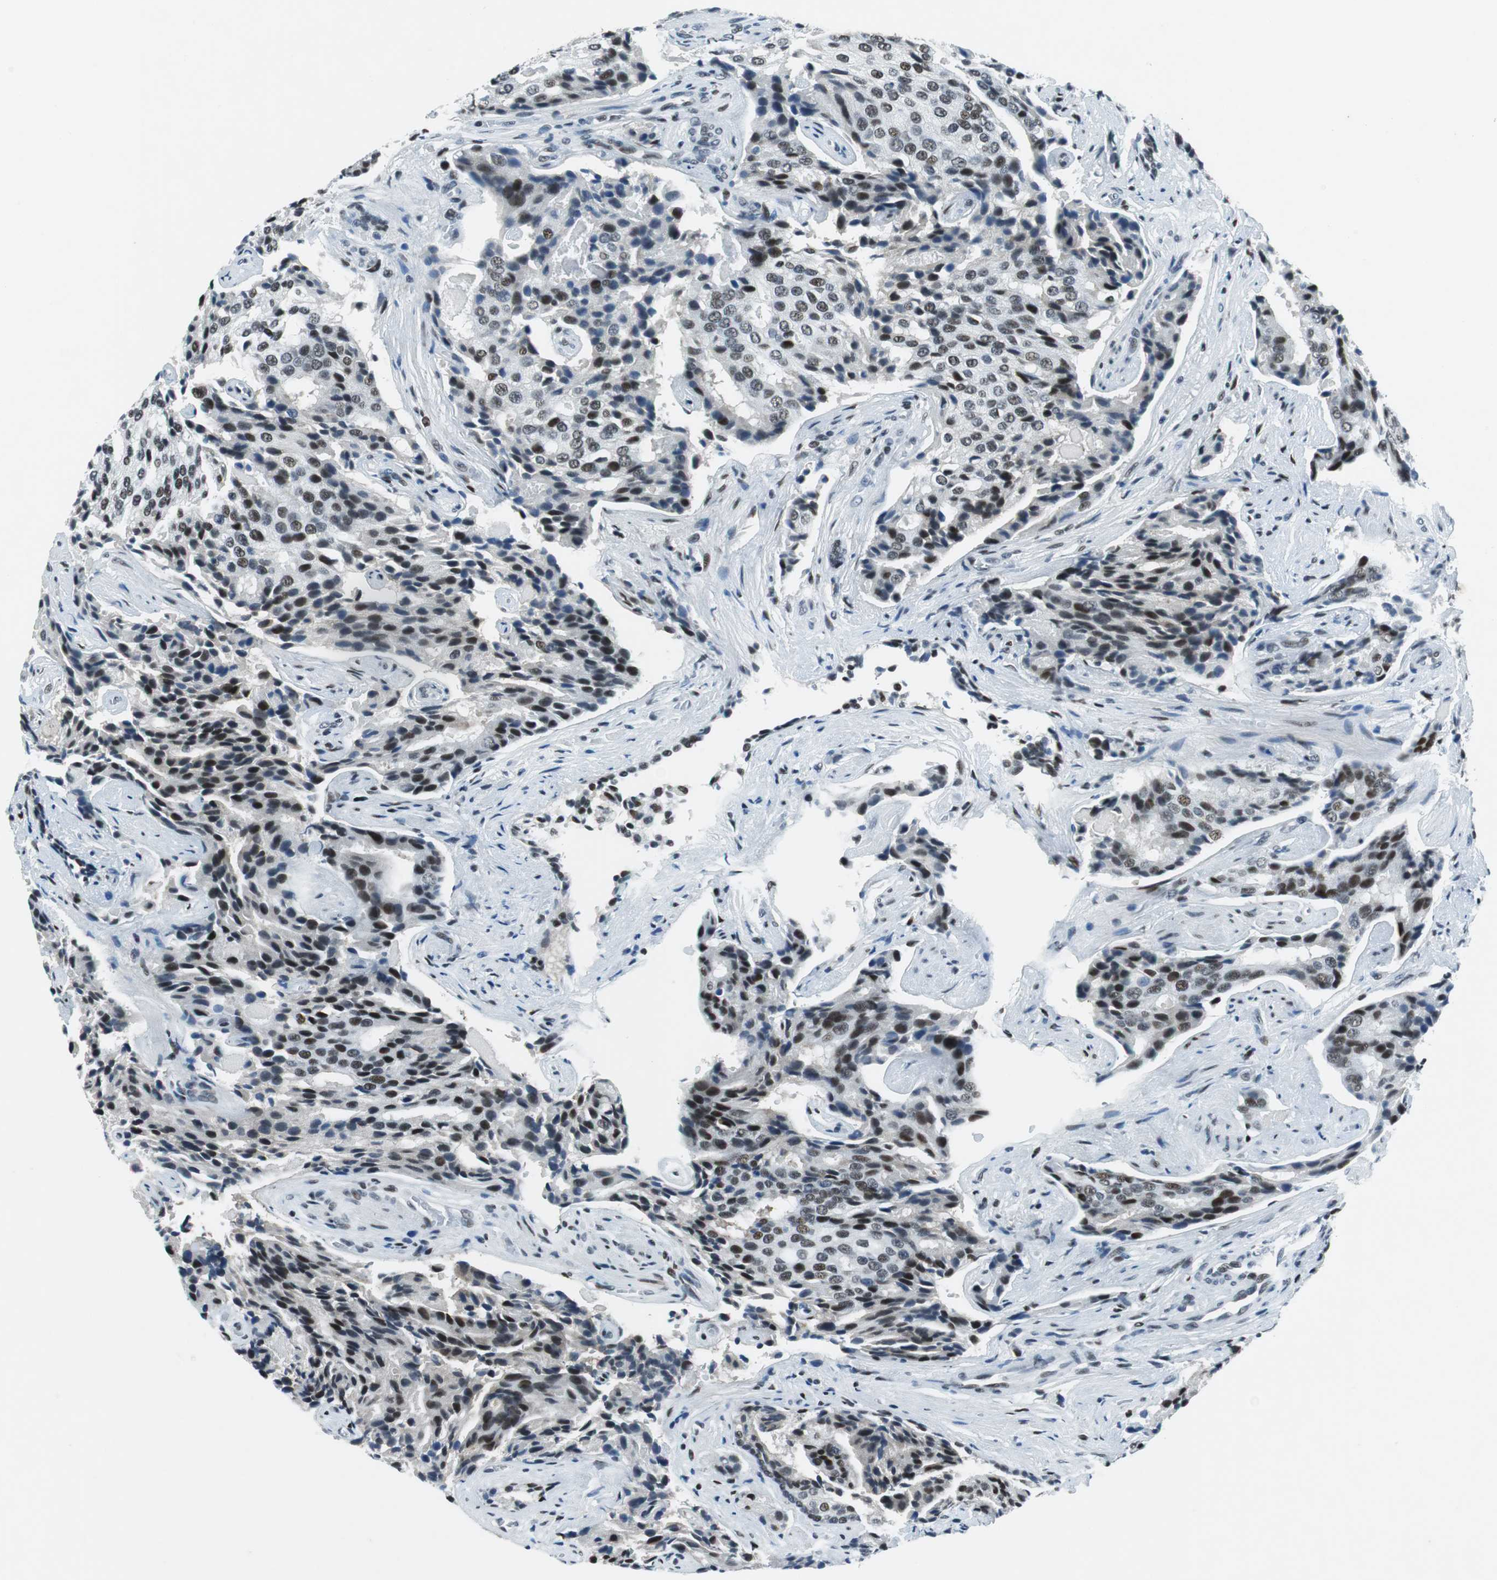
{"staining": {"intensity": "weak", "quantity": "25%-75%", "location": "nuclear"}, "tissue": "prostate cancer", "cell_type": "Tumor cells", "image_type": "cancer", "snomed": [{"axis": "morphology", "description": "Adenocarcinoma, High grade"}, {"axis": "topography", "description": "Prostate"}], "caption": "Immunohistochemical staining of human prostate cancer exhibits low levels of weak nuclear protein staining in approximately 25%-75% of tumor cells. The protein is shown in brown color, while the nuclei are stained blue.", "gene": "HDAC3", "patient": {"sex": "male", "age": 58}}